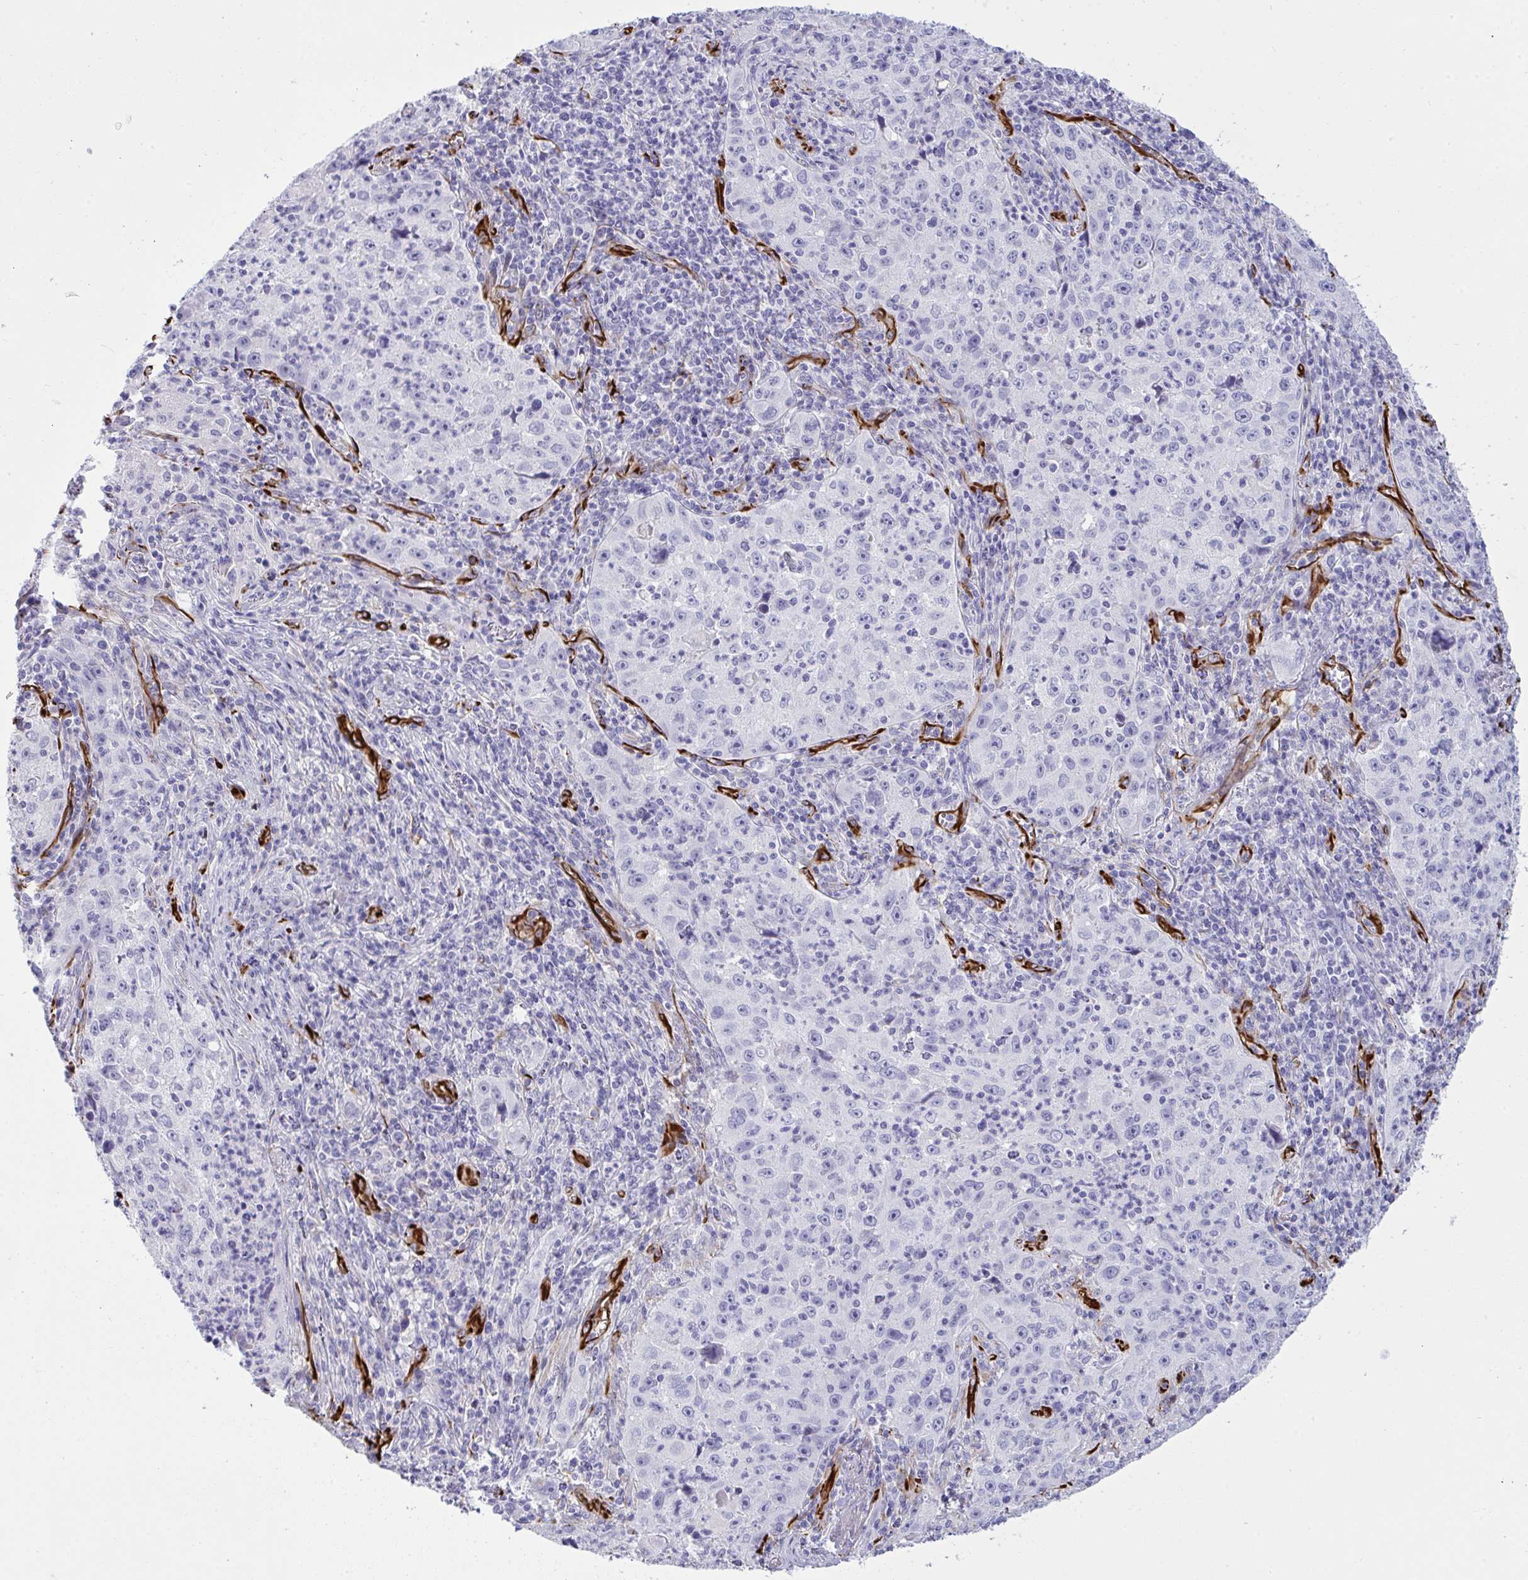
{"staining": {"intensity": "negative", "quantity": "none", "location": "none"}, "tissue": "lung cancer", "cell_type": "Tumor cells", "image_type": "cancer", "snomed": [{"axis": "morphology", "description": "Squamous cell carcinoma, NOS"}, {"axis": "topography", "description": "Lung"}], "caption": "Immunohistochemical staining of lung cancer reveals no significant expression in tumor cells. The staining is performed using DAB brown chromogen with nuclei counter-stained in using hematoxylin.", "gene": "SLC35B1", "patient": {"sex": "male", "age": 71}}